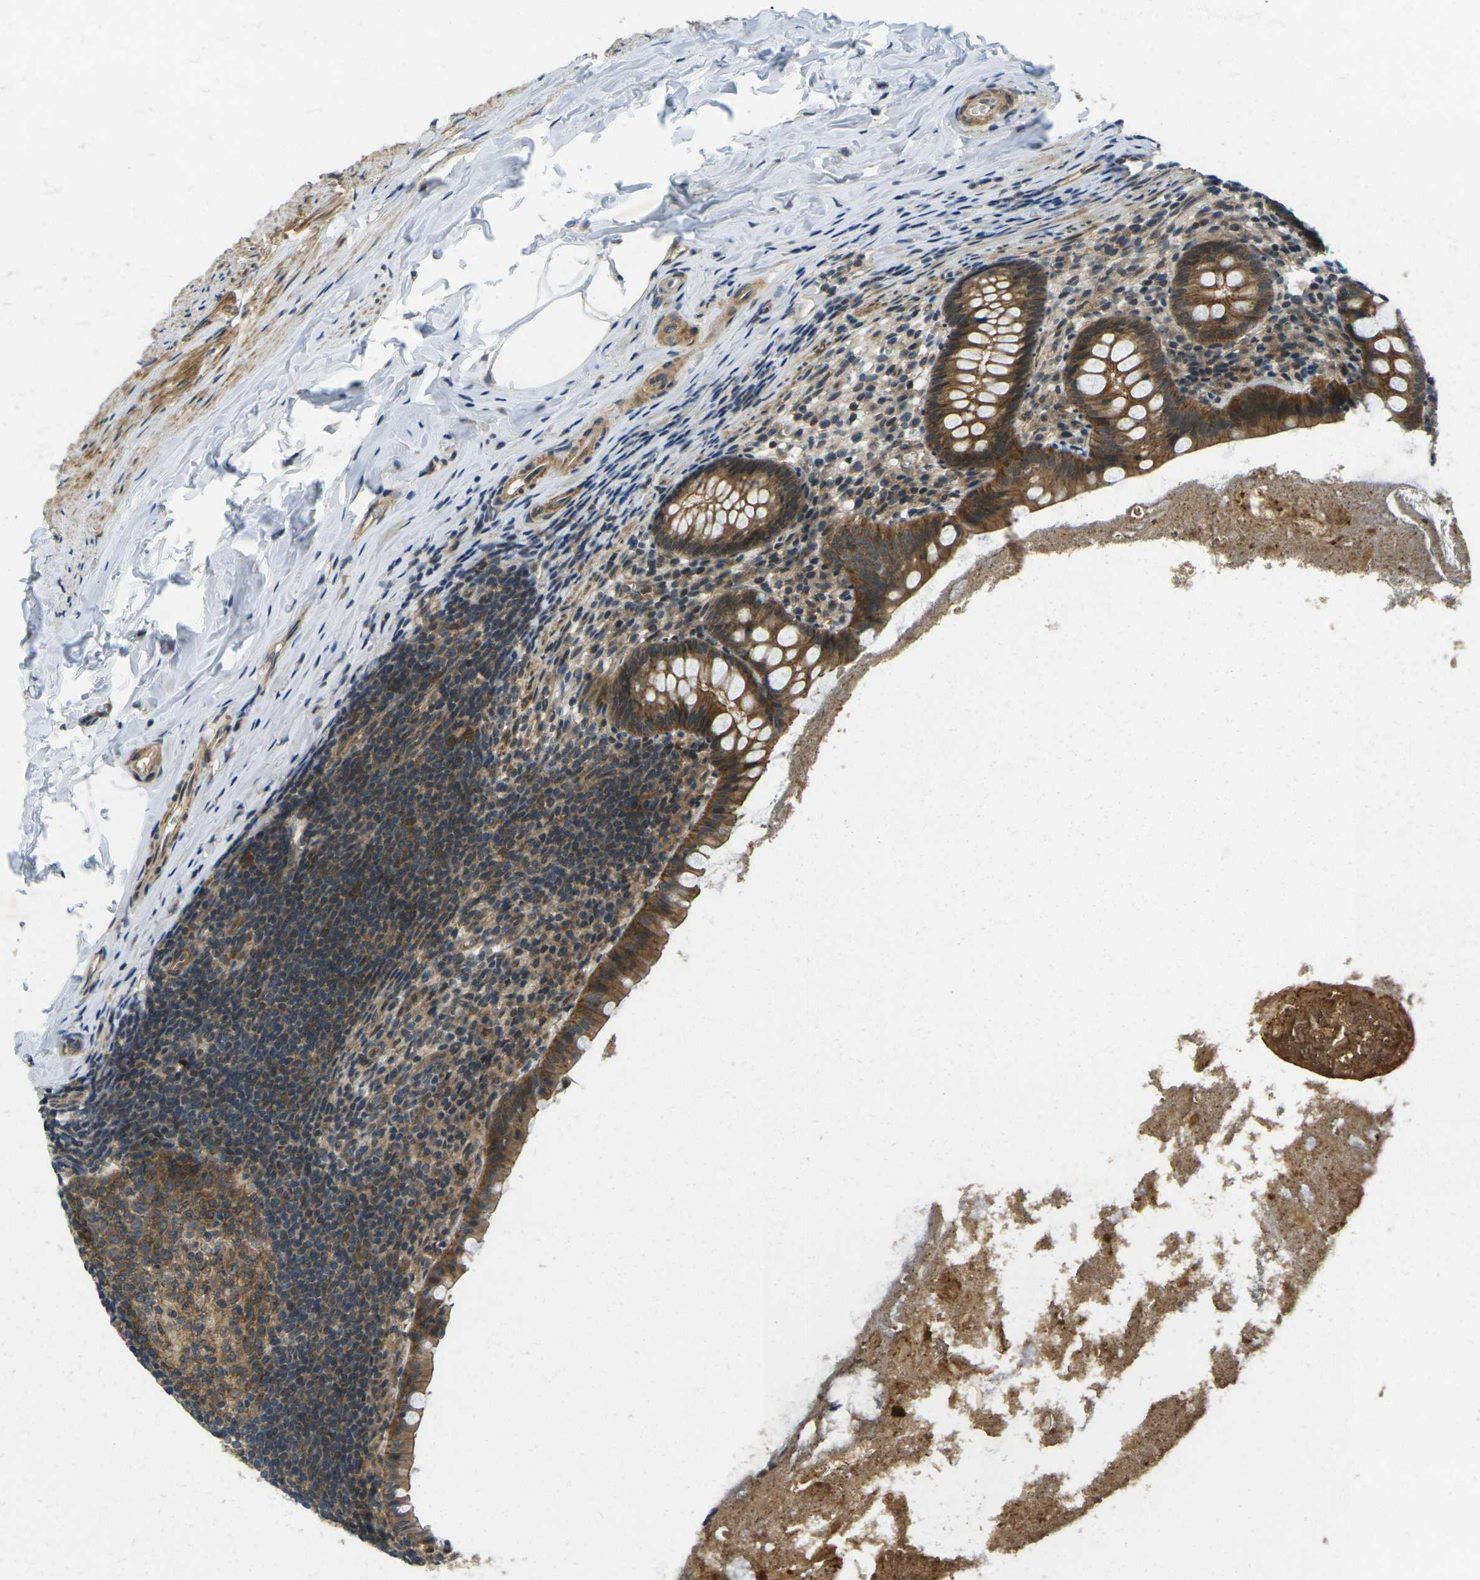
{"staining": {"intensity": "strong", "quantity": ">75%", "location": "cytoplasmic/membranous"}, "tissue": "appendix", "cell_type": "Glandular cells", "image_type": "normal", "snomed": [{"axis": "morphology", "description": "Normal tissue, NOS"}, {"axis": "topography", "description": "Appendix"}], "caption": "Protein analysis of benign appendix demonstrates strong cytoplasmic/membranous positivity in approximately >75% of glandular cells. Using DAB (3,3'-diaminobenzidine) (brown) and hematoxylin (blue) stains, captured at high magnification using brightfield microscopy.", "gene": "KCTD10", "patient": {"sex": "male", "age": 52}}